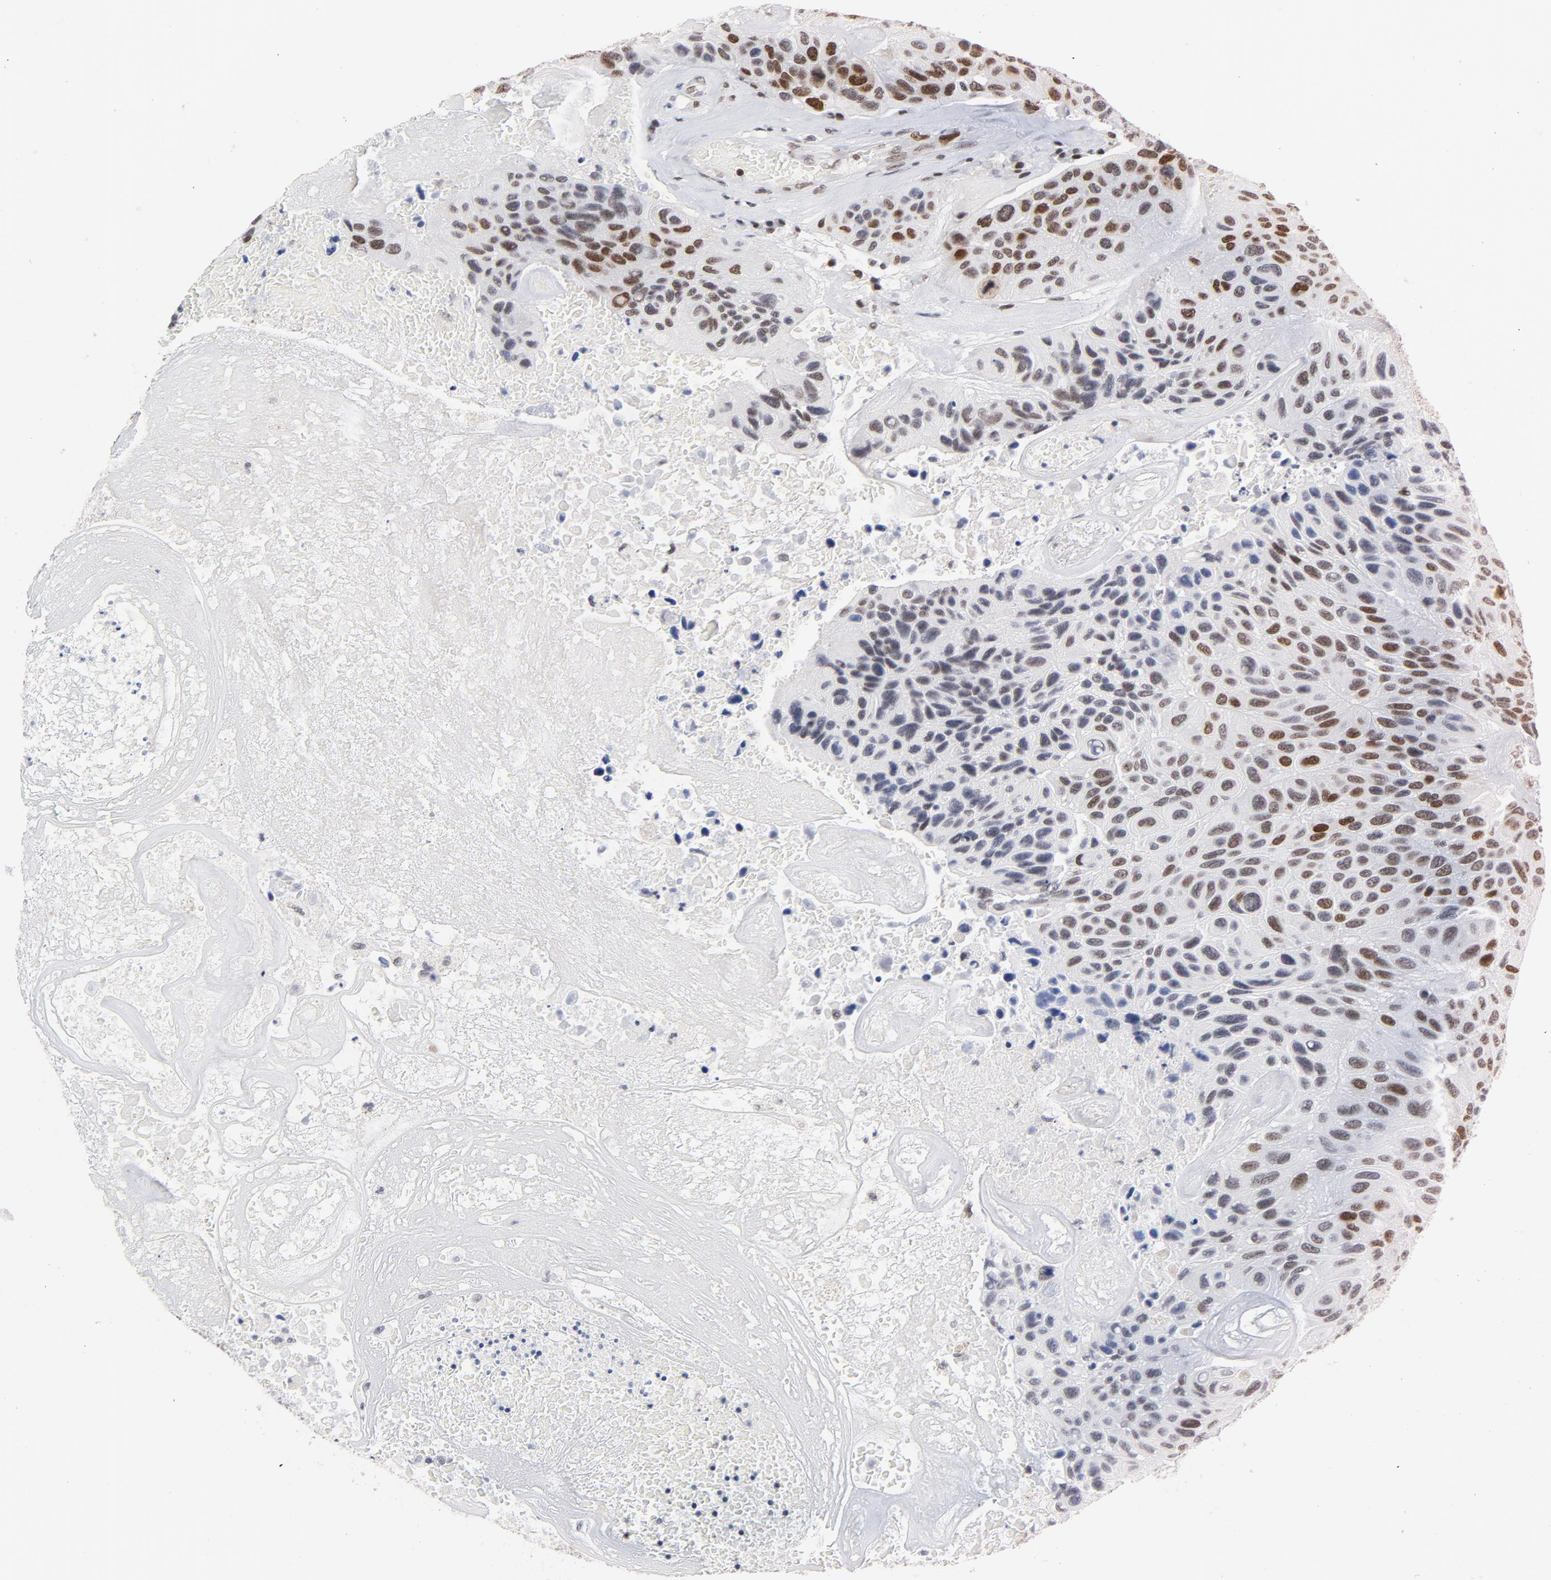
{"staining": {"intensity": "weak", "quantity": "<25%", "location": "nuclear"}, "tissue": "urothelial cancer", "cell_type": "Tumor cells", "image_type": "cancer", "snomed": [{"axis": "morphology", "description": "Urothelial carcinoma, High grade"}, {"axis": "topography", "description": "Urinary bladder"}], "caption": "Urothelial cancer was stained to show a protein in brown. There is no significant positivity in tumor cells.", "gene": "RFC4", "patient": {"sex": "male", "age": 66}}